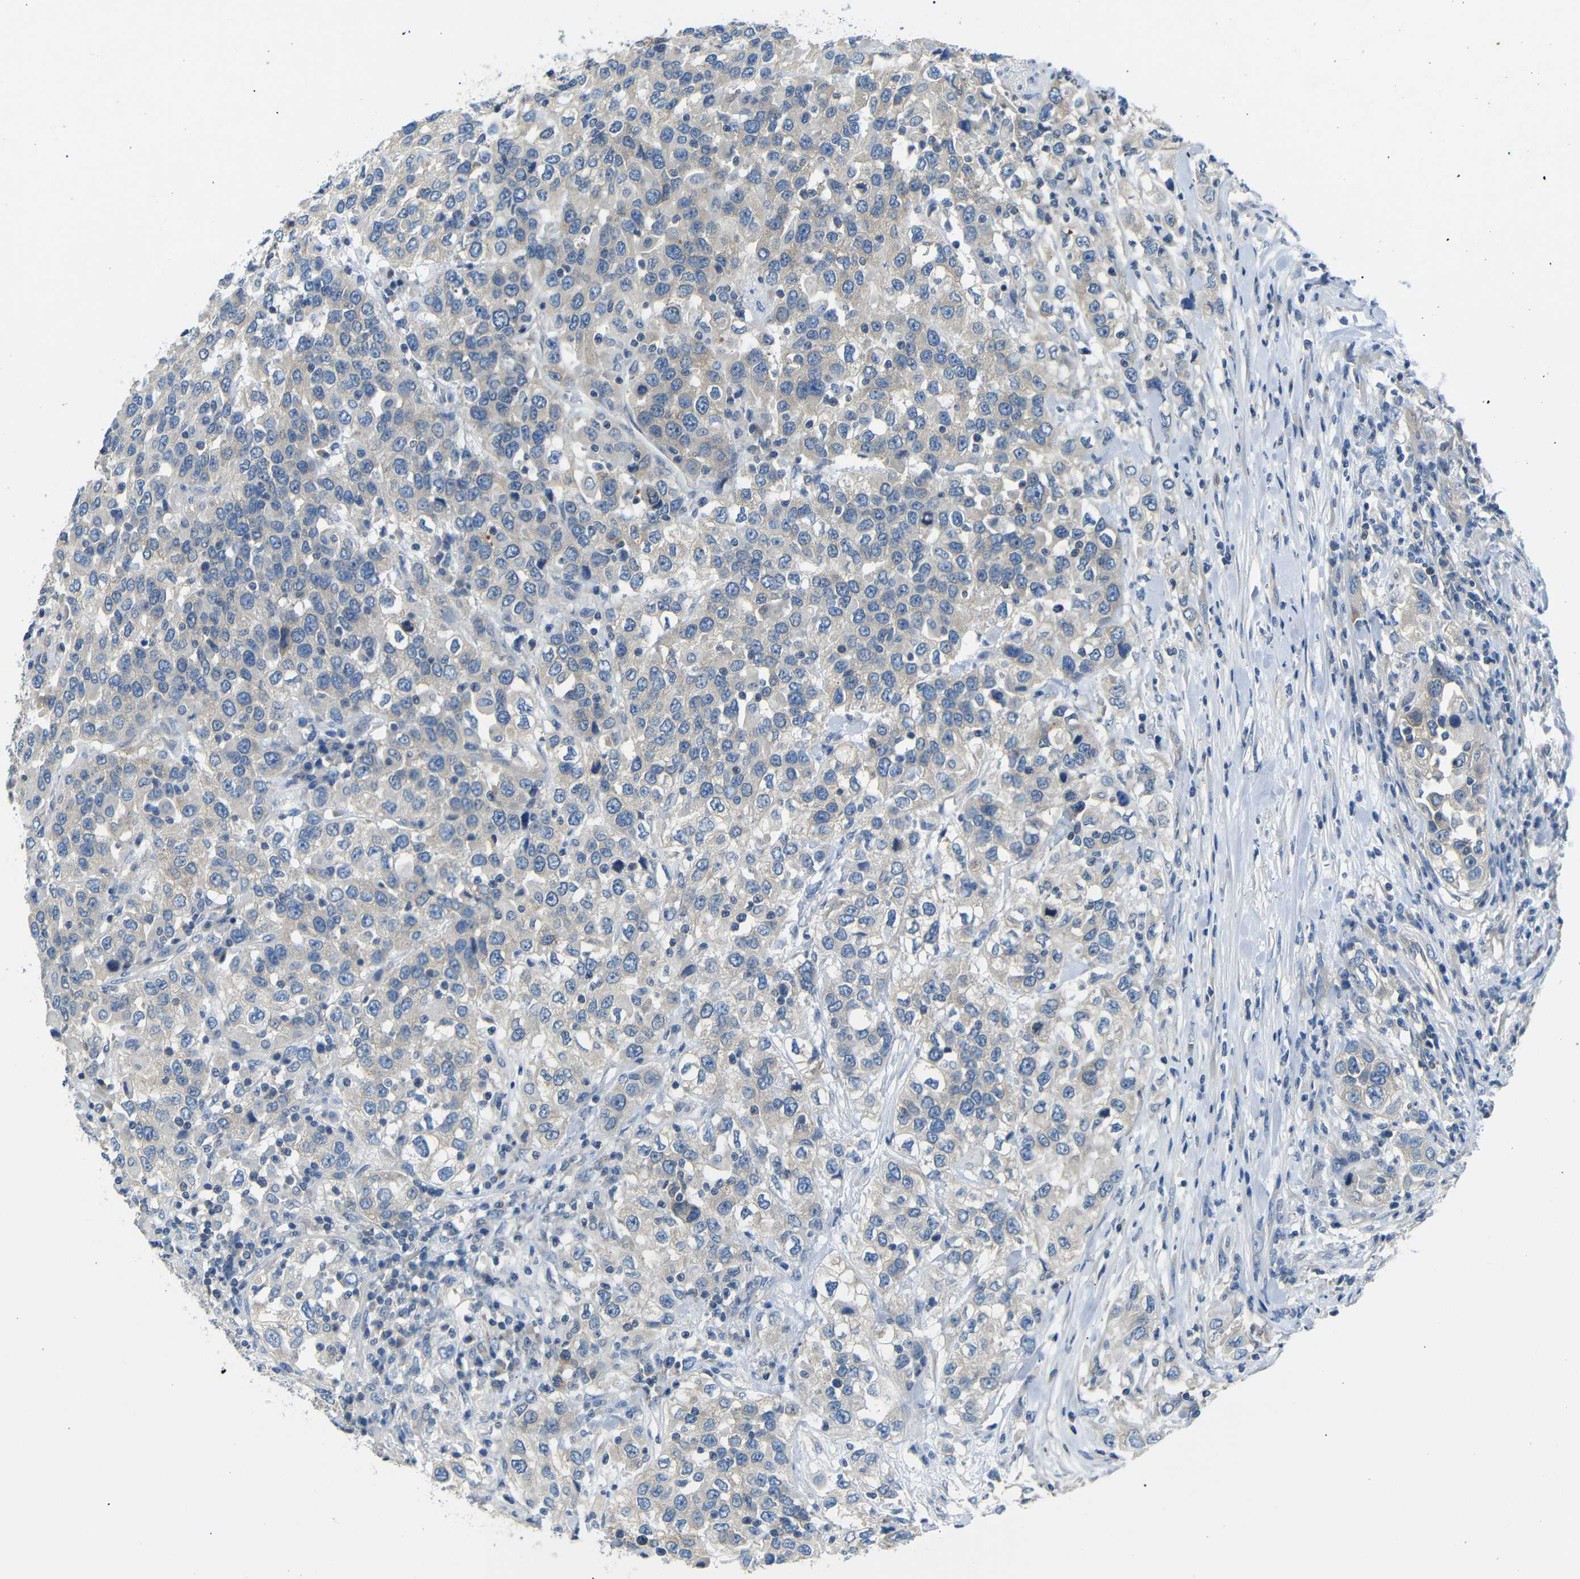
{"staining": {"intensity": "negative", "quantity": "none", "location": "none"}, "tissue": "urothelial cancer", "cell_type": "Tumor cells", "image_type": "cancer", "snomed": [{"axis": "morphology", "description": "Urothelial carcinoma, High grade"}, {"axis": "topography", "description": "Urinary bladder"}], "caption": "Immunohistochemistry (IHC) image of neoplastic tissue: urothelial carcinoma (high-grade) stained with DAB (3,3'-diaminobenzidine) displays no significant protein expression in tumor cells. (DAB IHC, high magnification).", "gene": "DCP1A", "patient": {"sex": "female", "age": 80}}